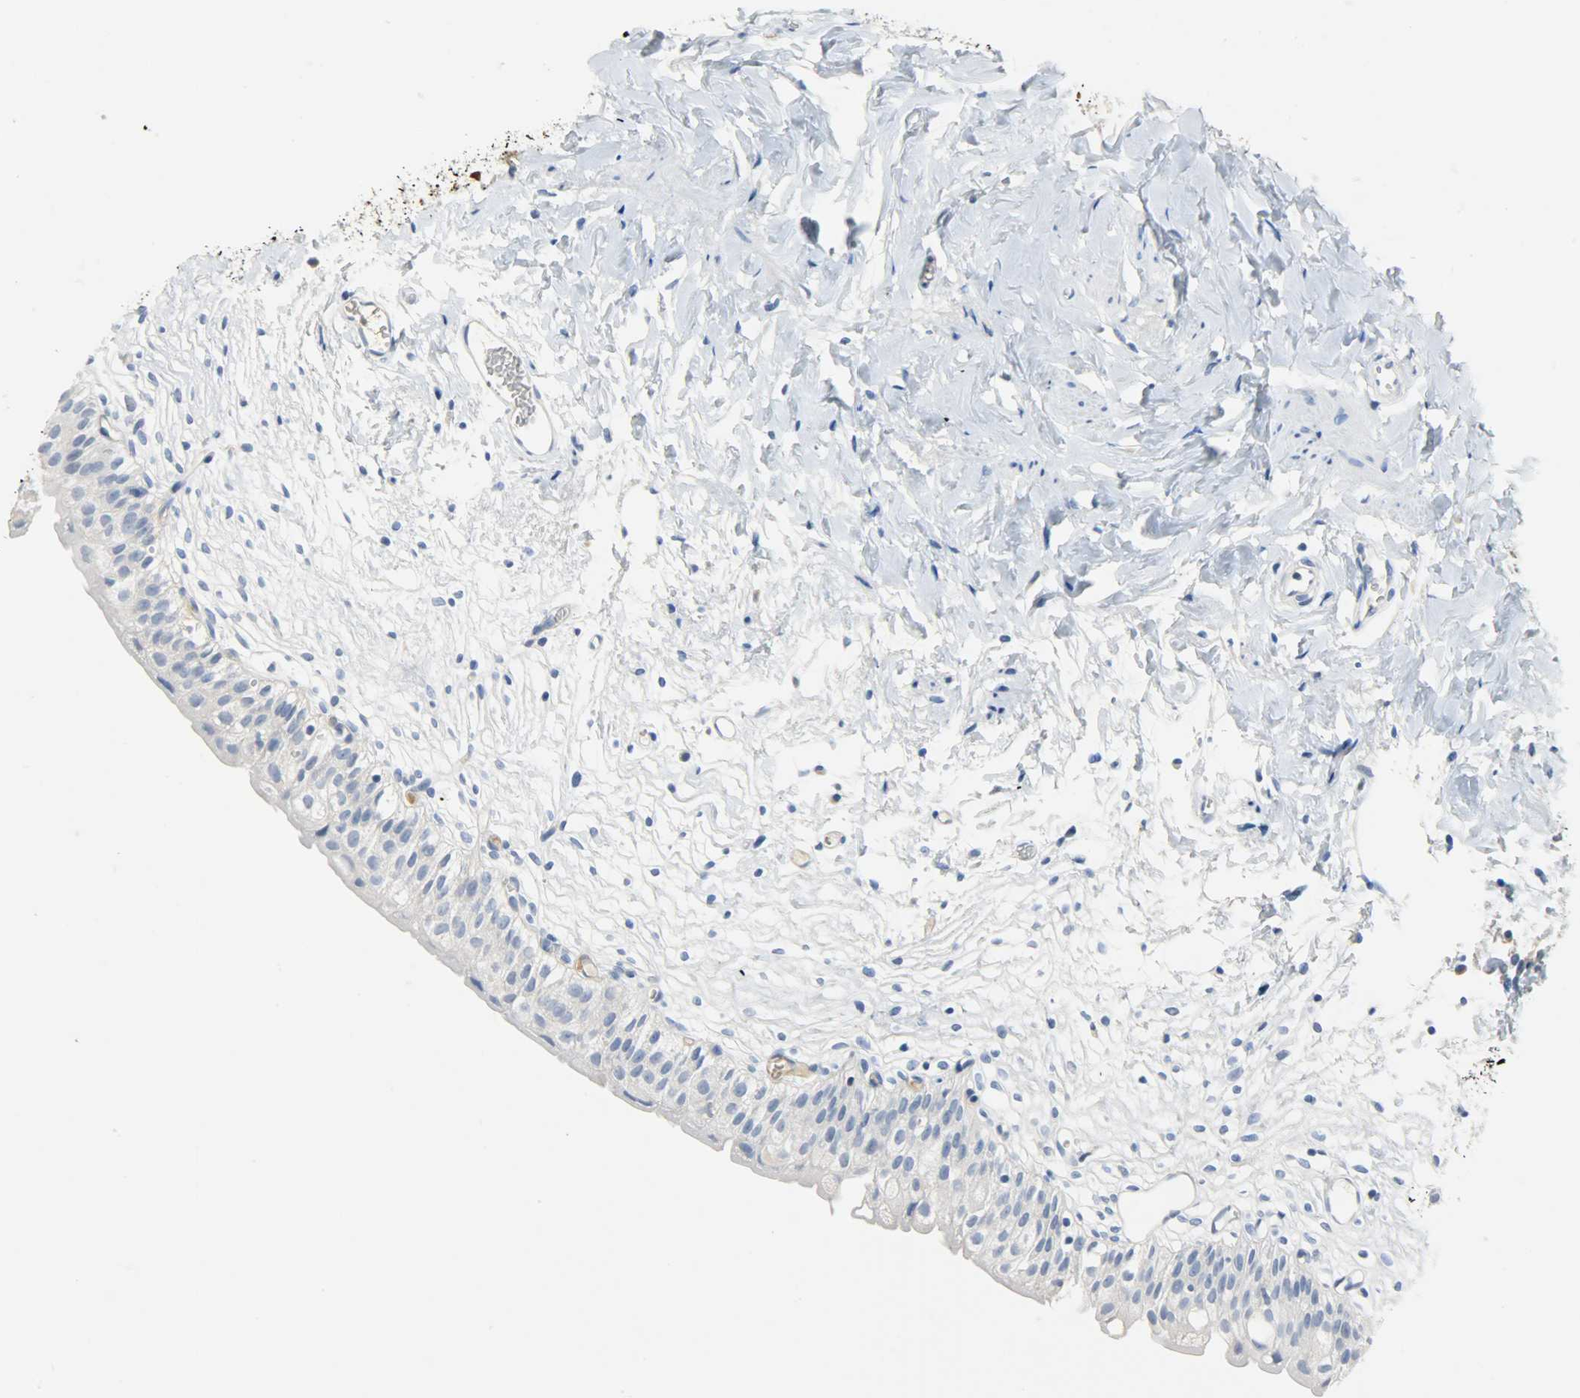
{"staining": {"intensity": "strong", "quantity": "<25%", "location": "cytoplasmic/membranous,nuclear"}, "tissue": "urinary bladder", "cell_type": "Urothelial cells", "image_type": "normal", "snomed": [{"axis": "morphology", "description": "Normal tissue, NOS"}, {"axis": "topography", "description": "Urinary bladder"}], "caption": "High-power microscopy captured an immunohistochemistry image of benign urinary bladder, revealing strong cytoplasmic/membranous,nuclear staining in approximately <25% of urothelial cells.", "gene": "CRP", "patient": {"sex": "female", "age": 80}}